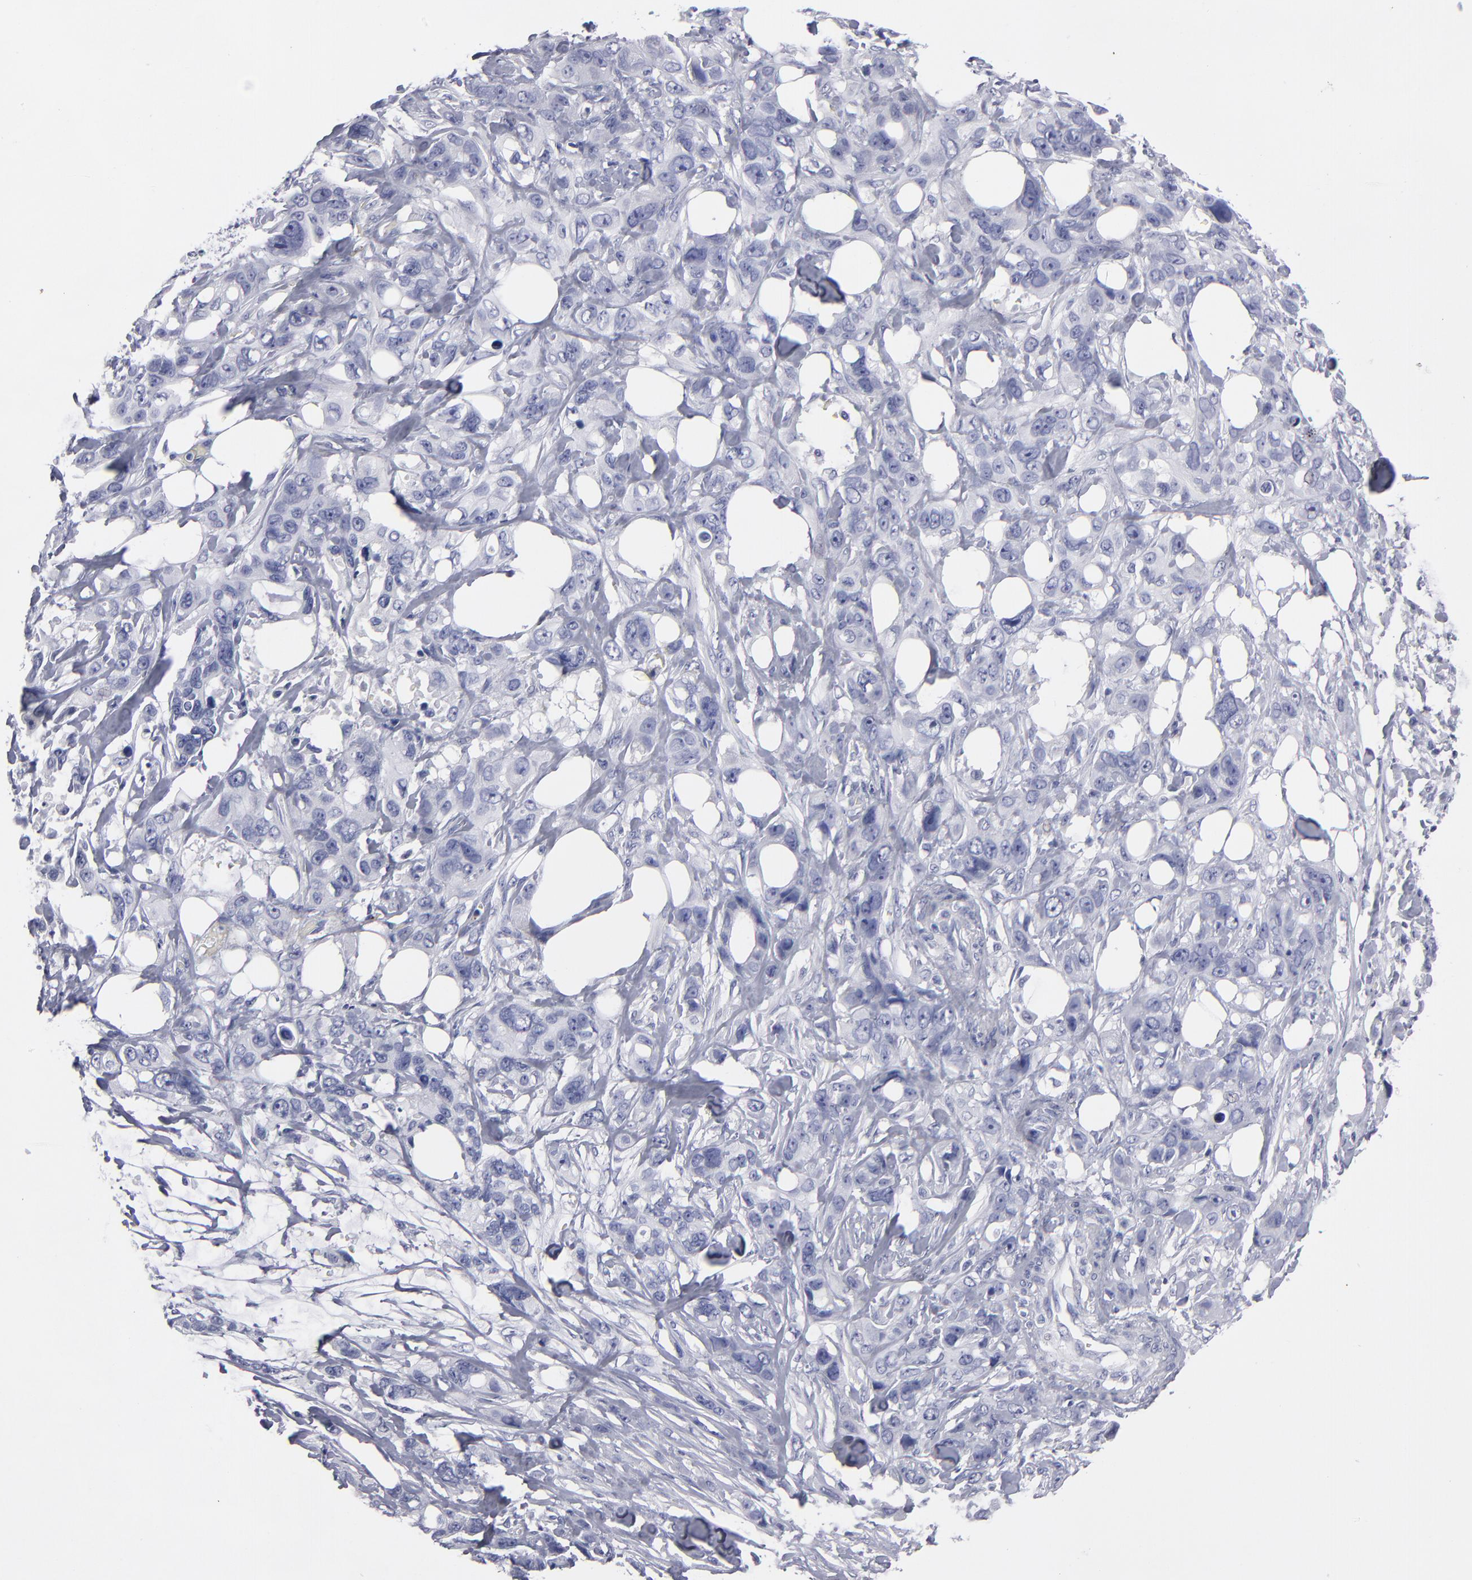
{"staining": {"intensity": "negative", "quantity": "none", "location": "none"}, "tissue": "stomach cancer", "cell_type": "Tumor cells", "image_type": "cancer", "snomed": [{"axis": "morphology", "description": "Adenocarcinoma, NOS"}, {"axis": "topography", "description": "Stomach, upper"}], "caption": "Immunohistochemistry micrograph of neoplastic tissue: human stomach cancer stained with DAB (3,3'-diaminobenzidine) shows no significant protein positivity in tumor cells.", "gene": "CADM3", "patient": {"sex": "male", "age": 47}}